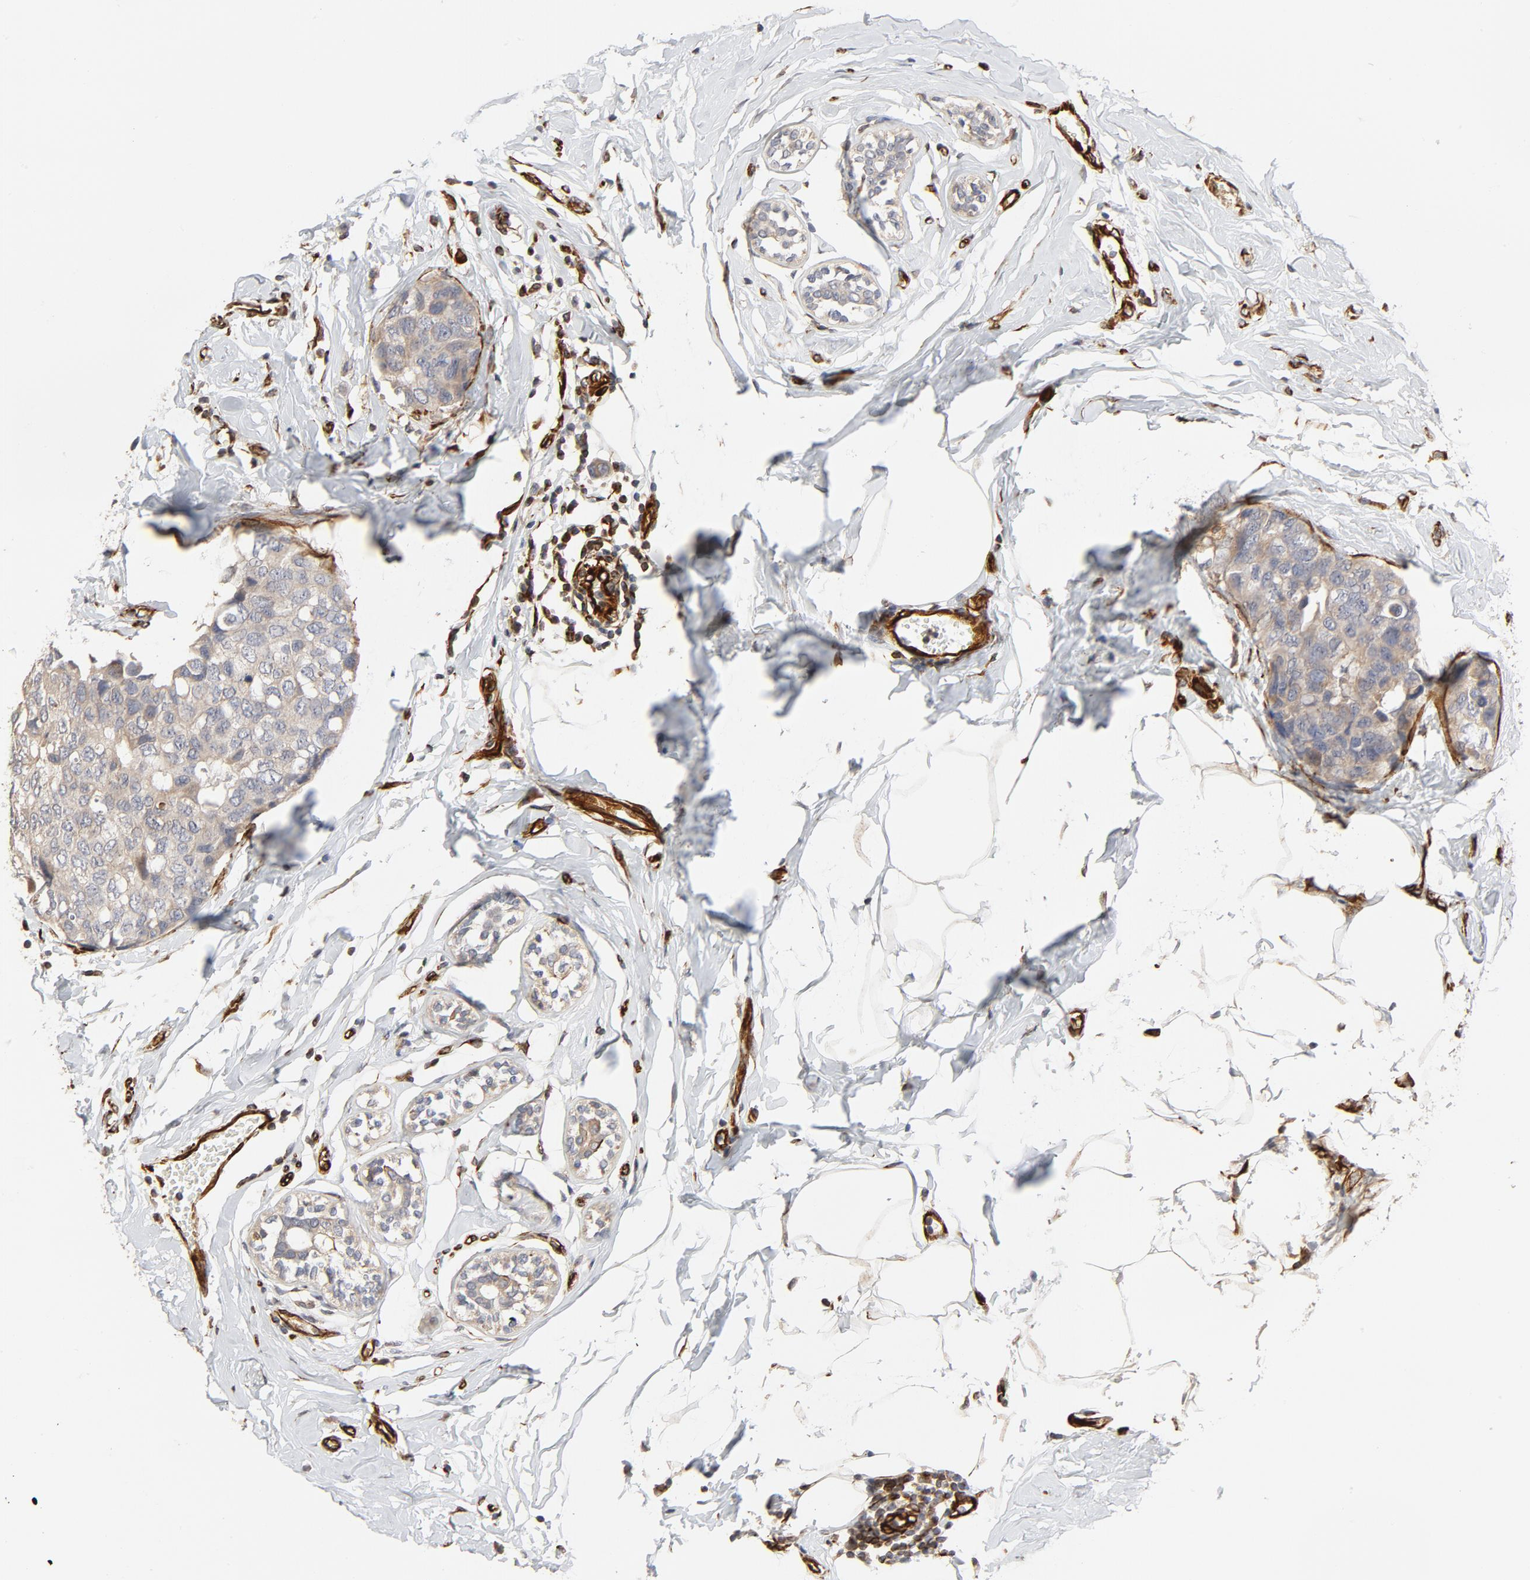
{"staining": {"intensity": "moderate", "quantity": ">75%", "location": "cytoplasmic/membranous"}, "tissue": "breast cancer", "cell_type": "Tumor cells", "image_type": "cancer", "snomed": [{"axis": "morphology", "description": "Normal tissue, NOS"}, {"axis": "morphology", "description": "Duct carcinoma"}, {"axis": "topography", "description": "Breast"}], "caption": "Brown immunohistochemical staining in breast infiltrating ductal carcinoma displays moderate cytoplasmic/membranous expression in about >75% of tumor cells.", "gene": "FAM118A", "patient": {"sex": "female", "age": 50}}